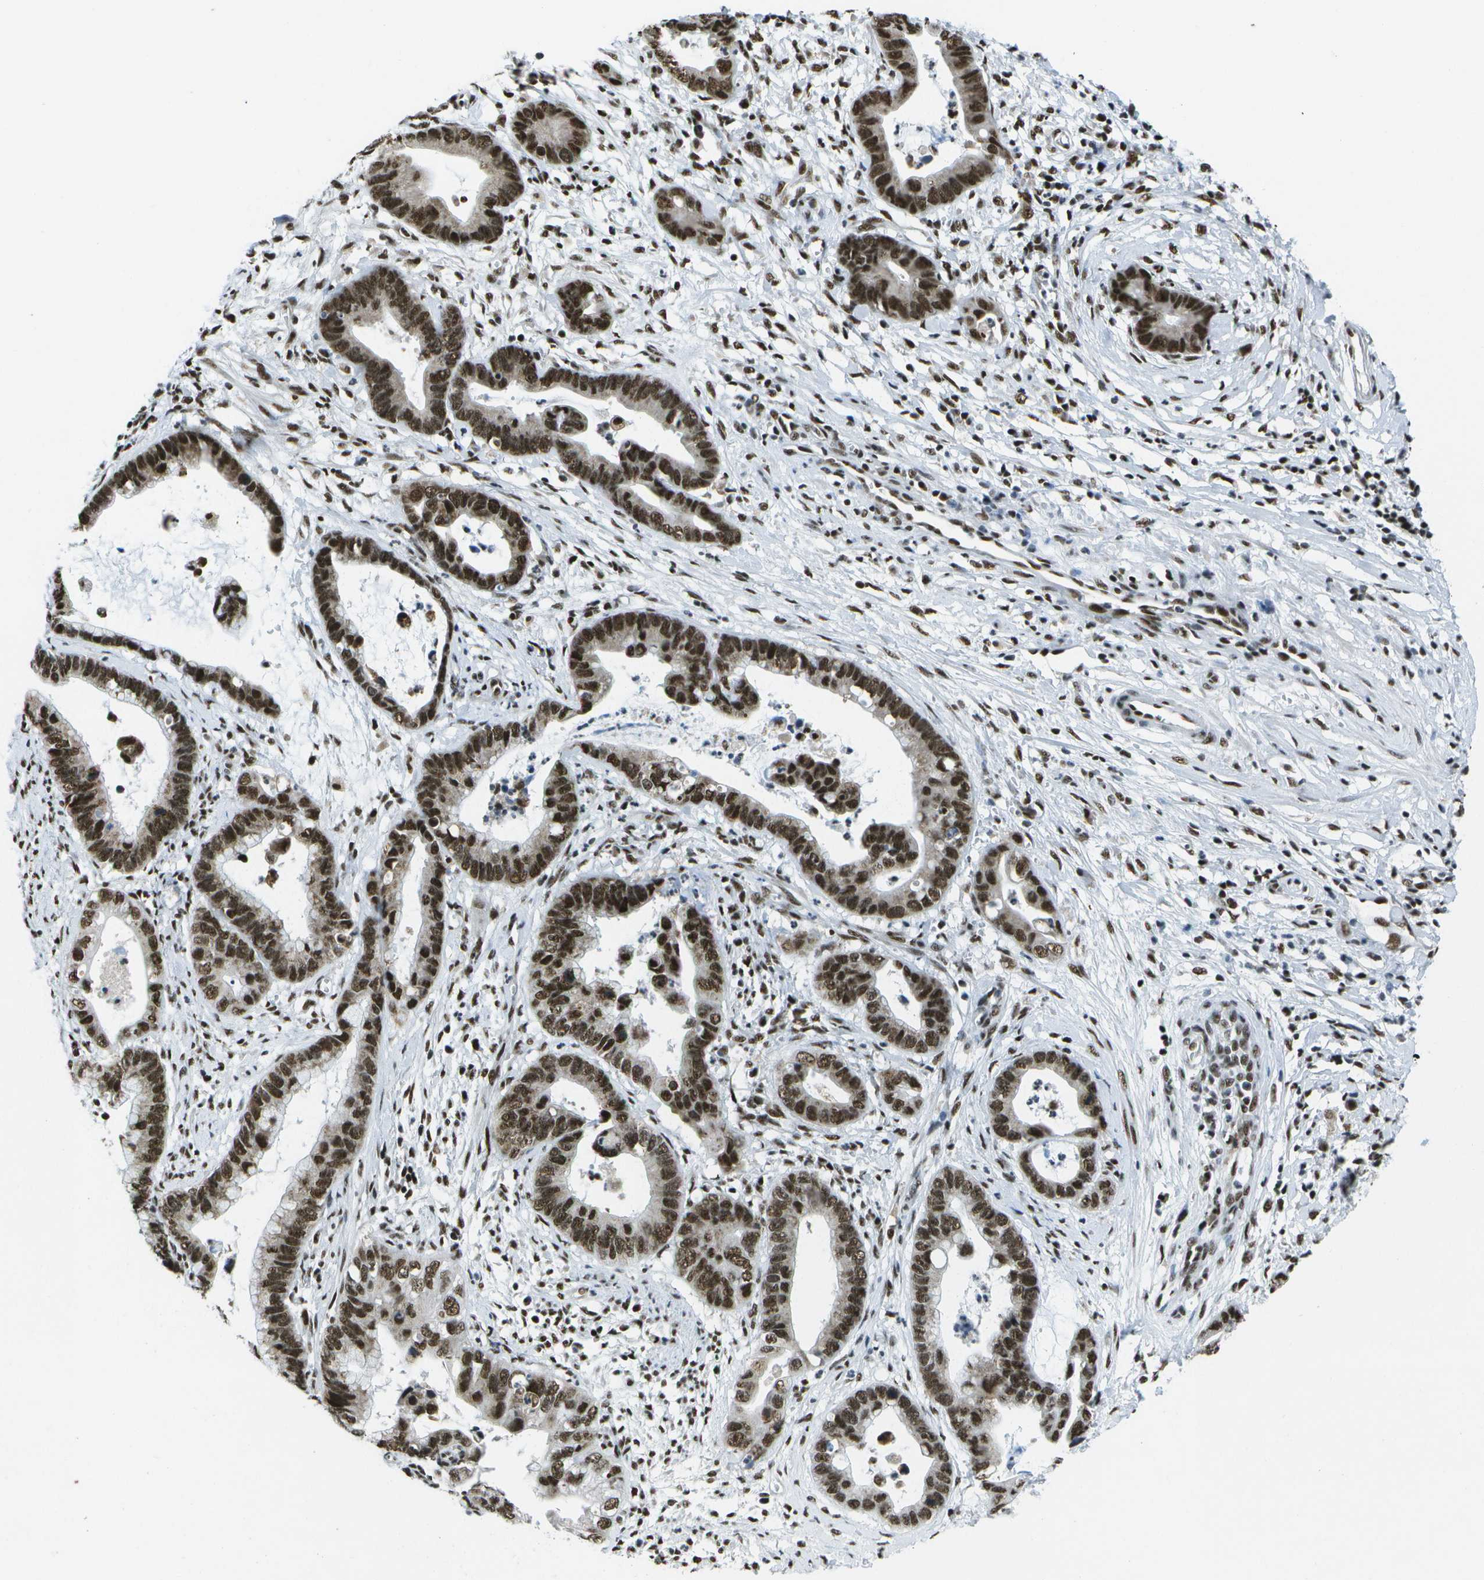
{"staining": {"intensity": "strong", "quantity": ">75%", "location": "nuclear"}, "tissue": "cervical cancer", "cell_type": "Tumor cells", "image_type": "cancer", "snomed": [{"axis": "morphology", "description": "Adenocarcinoma, NOS"}, {"axis": "topography", "description": "Cervix"}], "caption": "A micrograph of human cervical cancer (adenocarcinoma) stained for a protein exhibits strong nuclear brown staining in tumor cells.", "gene": "NSRP1", "patient": {"sex": "female", "age": 44}}